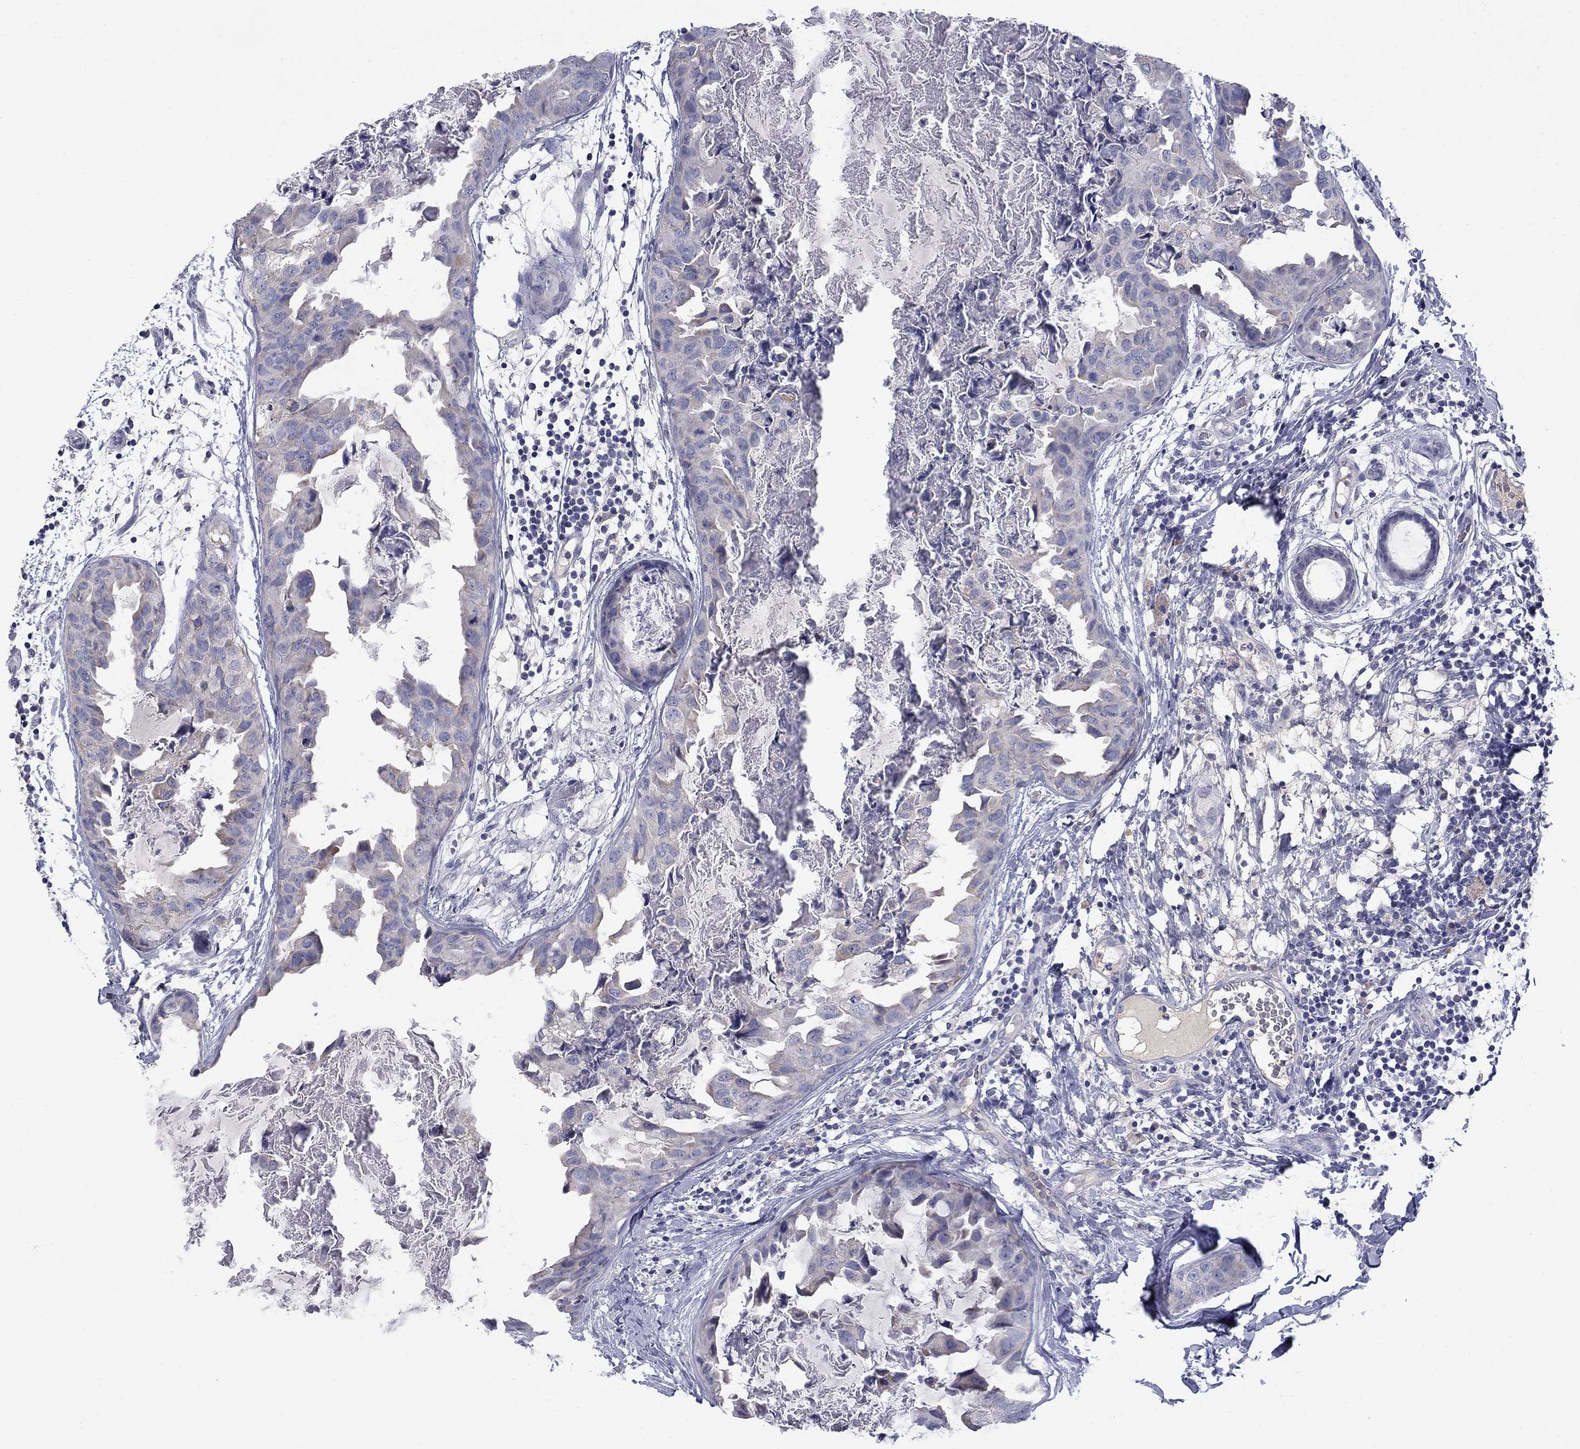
{"staining": {"intensity": "negative", "quantity": "none", "location": "none"}, "tissue": "breast cancer", "cell_type": "Tumor cells", "image_type": "cancer", "snomed": [{"axis": "morphology", "description": "Normal tissue, NOS"}, {"axis": "morphology", "description": "Duct carcinoma"}, {"axis": "topography", "description": "Breast"}], "caption": "Protein analysis of invasive ductal carcinoma (breast) shows no significant staining in tumor cells. The staining is performed using DAB (3,3'-diaminobenzidine) brown chromogen with nuclei counter-stained in using hematoxylin.", "gene": "FRK", "patient": {"sex": "female", "age": 40}}